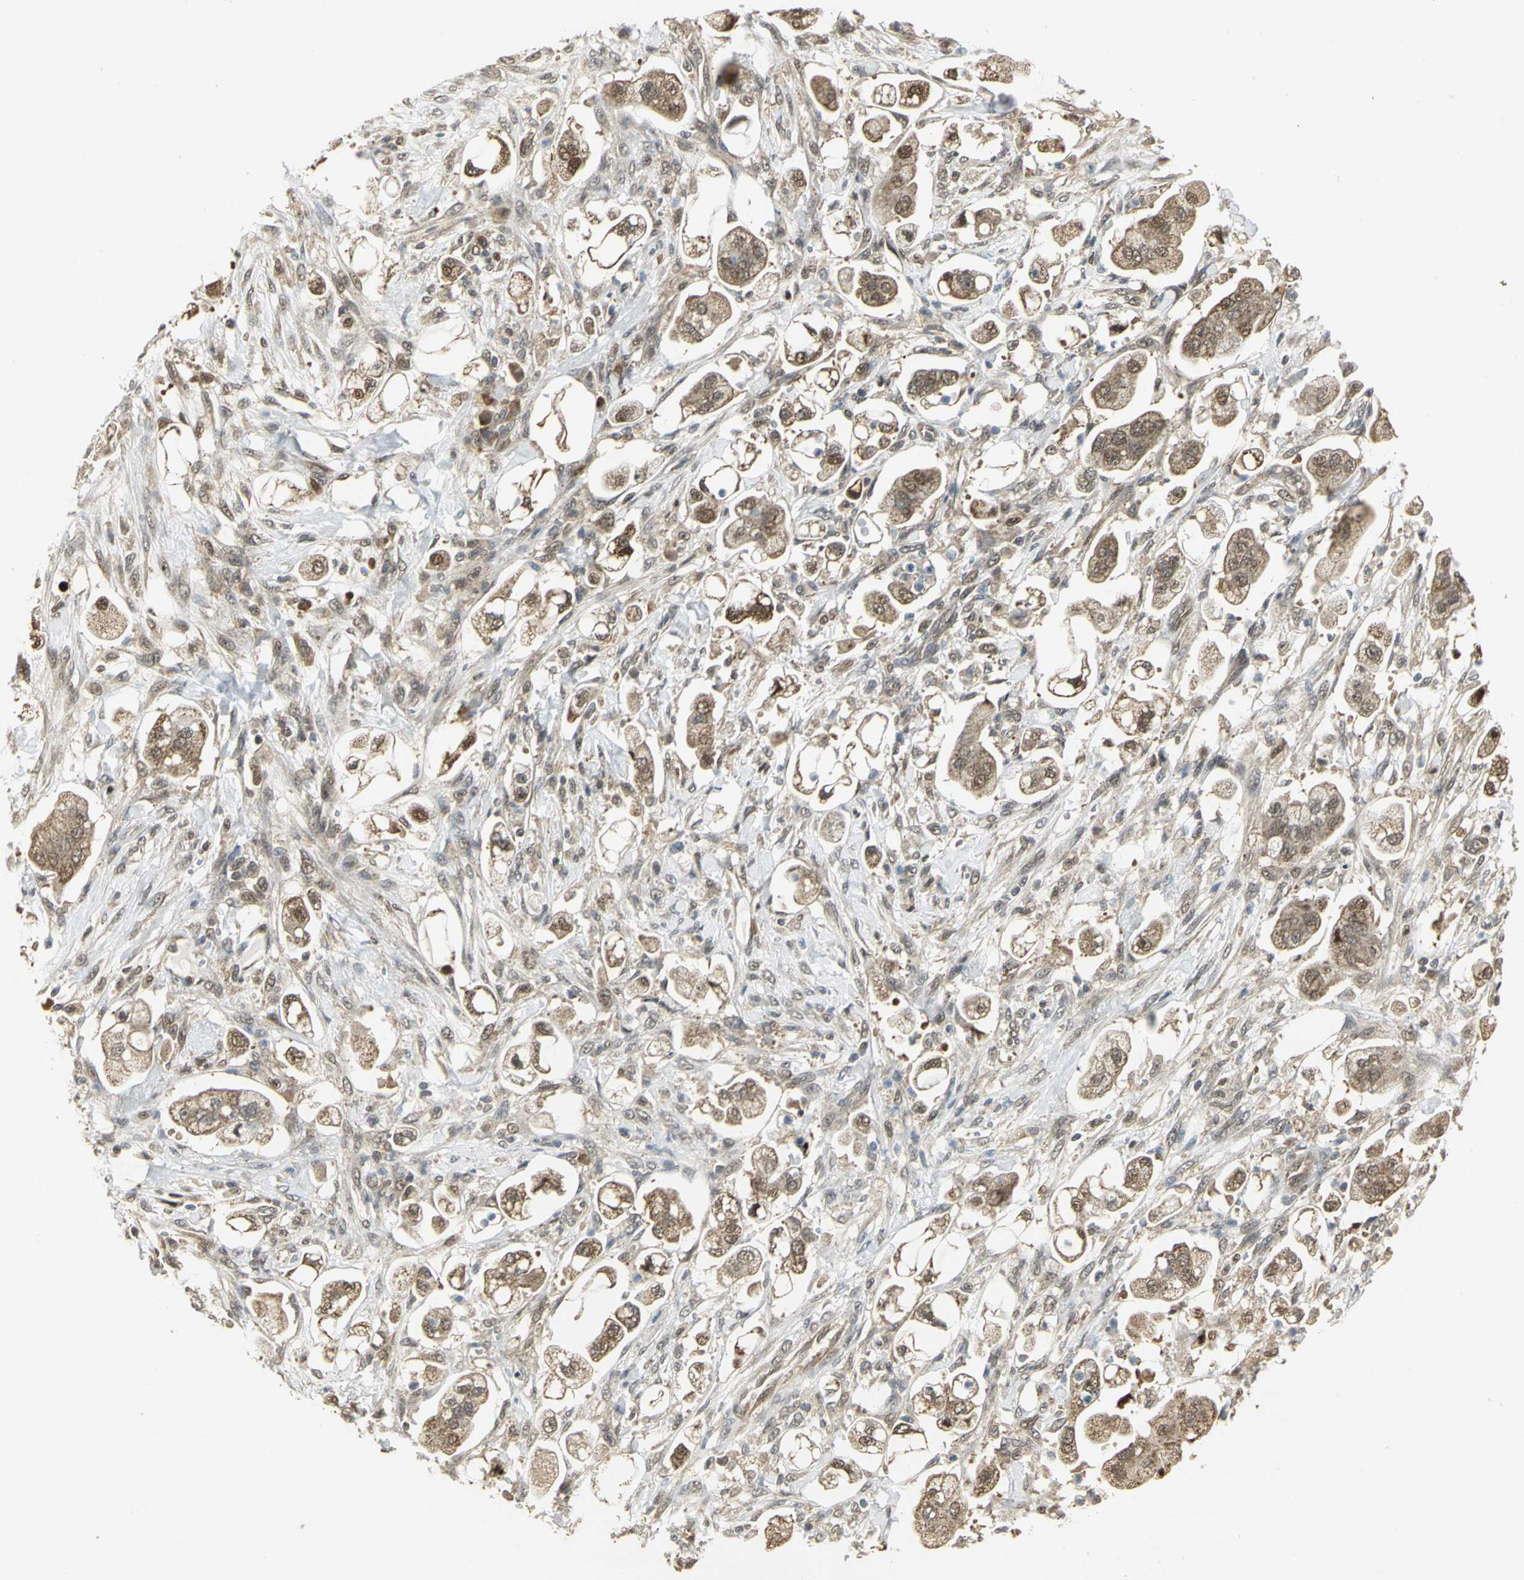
{"staining": {"intensity": "moderate", "quantity": ">75%", "location": "cytoplasmic/membranous,nuclear"}, "tissue": "stomach cancer", "cell_type": "Tumor cells", "image_type": "cancer", "snomed": [{"axis": "morphology", "description": "Adenocarcinoma, NOS"}, {"axis": "topography", "description": "Stomach"}], "caption": "IHC (DAB) staining of human stomach adenocarcinoma reveals moderate cytoplasmic/membranous and nuclear protein positivity in about >75% of tumor cells. The staining was performed using DAB (3,3'-diaminobenzidine) to visualize the protein expression in brown, while the nuclei were stained in blue with hematoxylin (Magnification: 20x).", "gene": "PSMC4", "patient": {"sex": "male", "age": 62}}